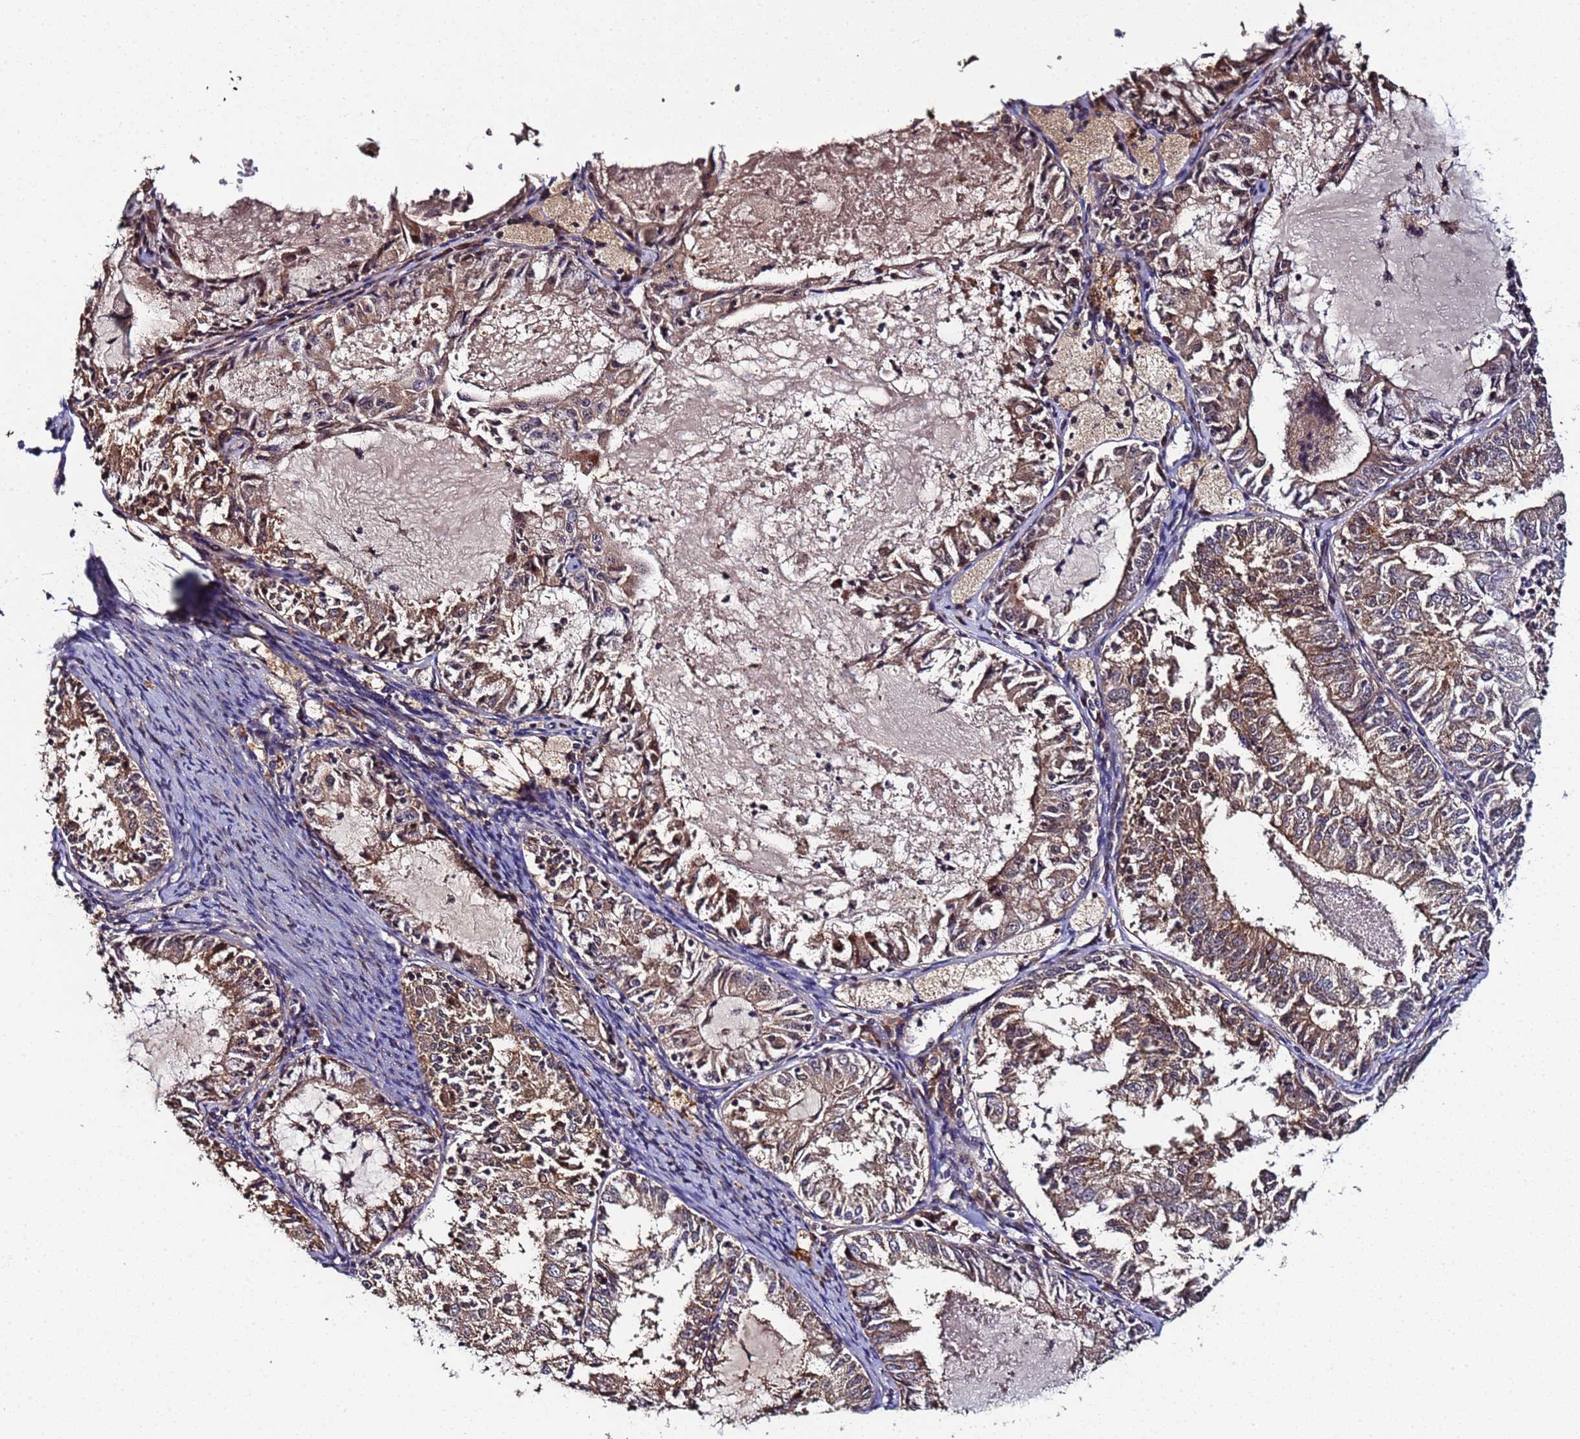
{"staining": {"intensity": "moderate", "quantity": ">75%", "location": "cytoplasmic/membranous,nuclear"}, "tissue": "endometrial cancer", "cell_type": "Tumor cells", "image_type": "cancer", "snomed": [{"axis": "morphology", "description": "Adenocarcinoma, NOS"}, {"axis": "topography", "description": "Endometrium"}], "caption": "Immunohistochemistry (IHC) micrograph of human endometrial cancer stained for a protein (brown), which reveals medium levels of moderate cytoplasmic/membranous and nuclear expression in about >75% of tumor cells.", "gene": "OSER1", "patient": {"sex": "female", "age": 57}}